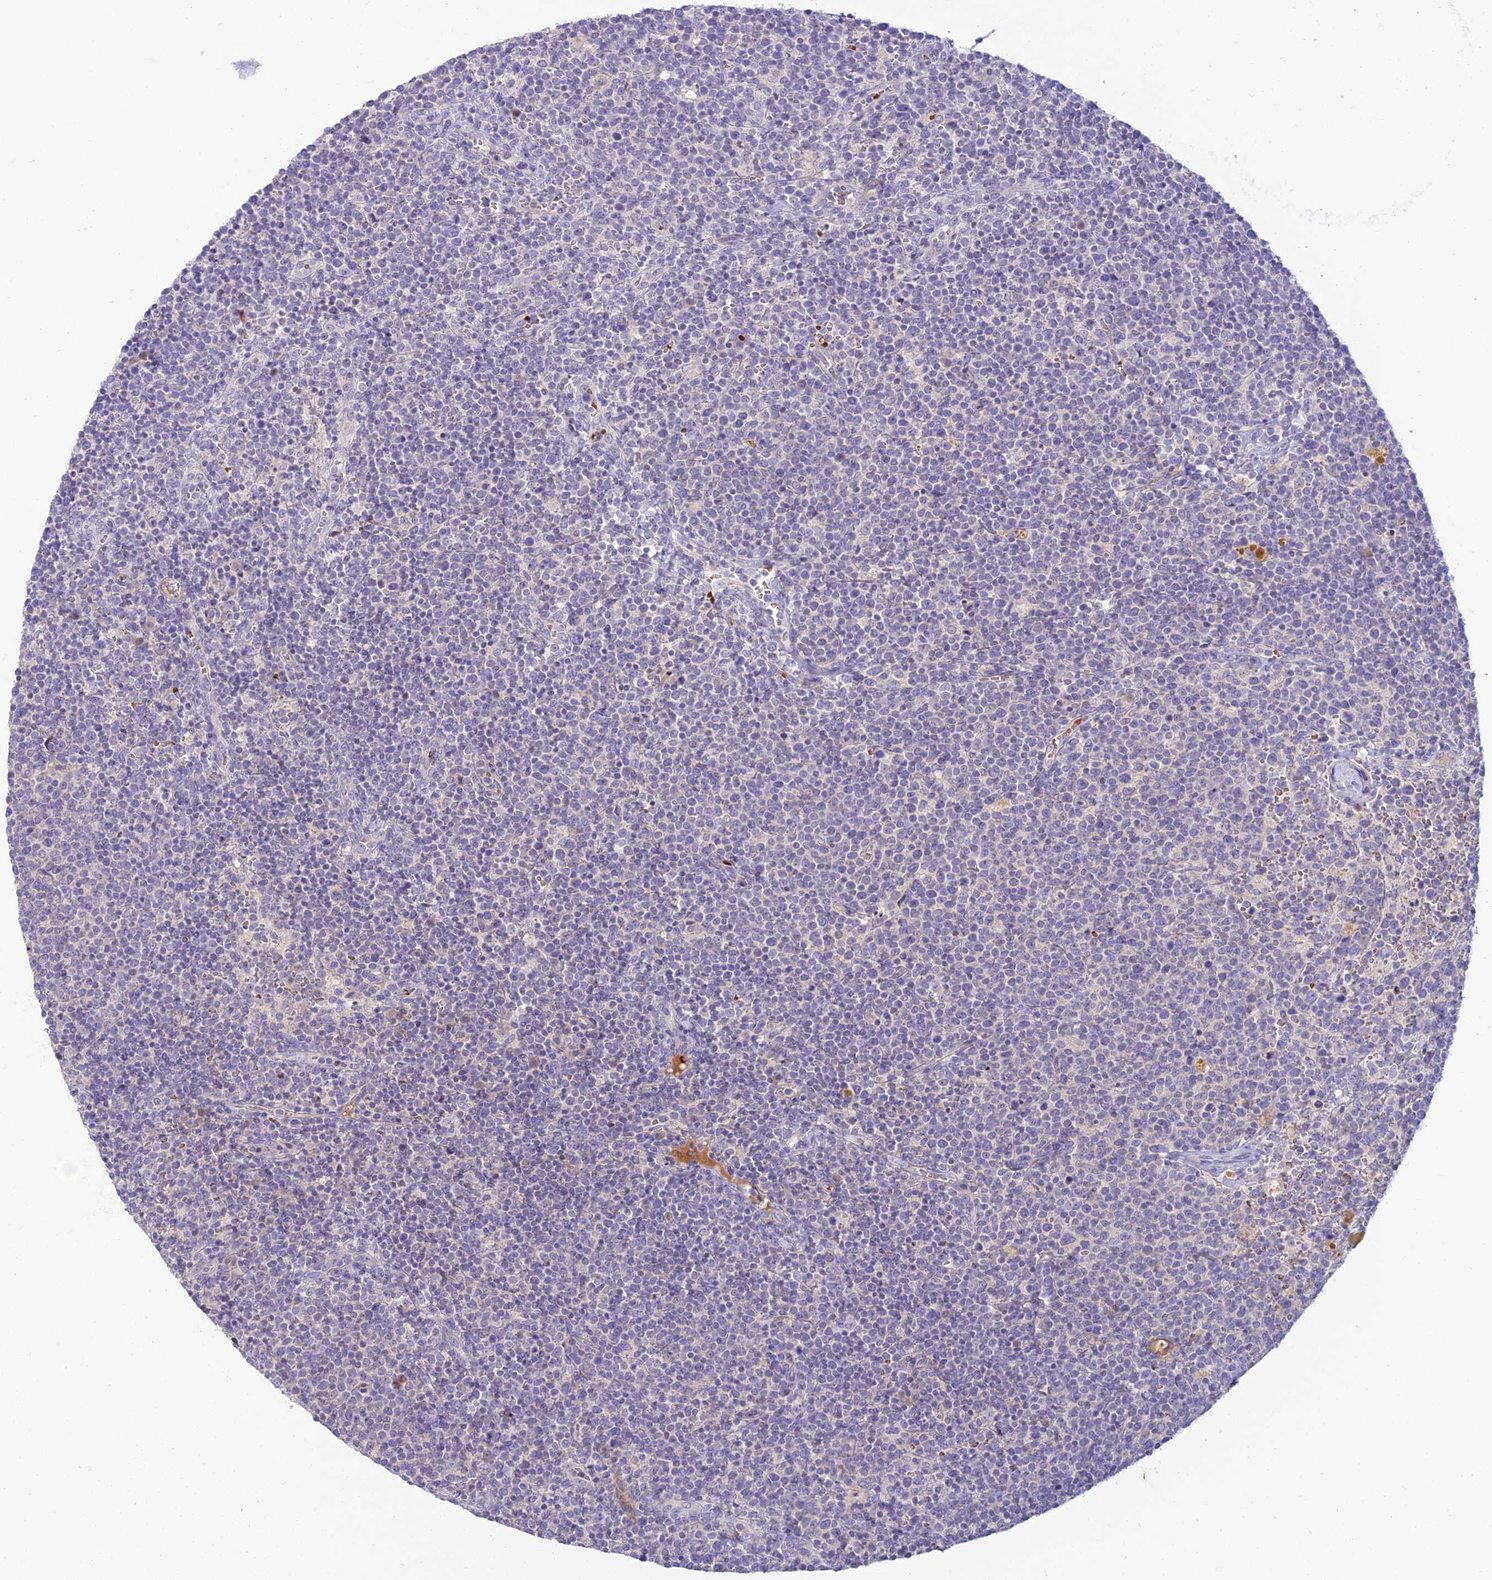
{"staining": {"intensity": "negative", "quantity": "none", "location": "none"}, "tissue": "lymphoma", "cell_type": "Tumor cells", "image_type": "cancer", "snomed": [{"axis": "morphology", "description": "Malignant lymphoma, non-Hodgkin's type, High grade"}, {"axis": "topography", "description": "Lymph node"}], "caption": "Micrograph shows no significant protein positivity in tumor cells of lymphoma. The staining is performed using DAB (3,3'-diaminobenzidine) brown chromogen with nuclei counter-stained in using hematoxylin.", "gene": "CLIP4", "patient": {"sex": "male", "age": 61}}